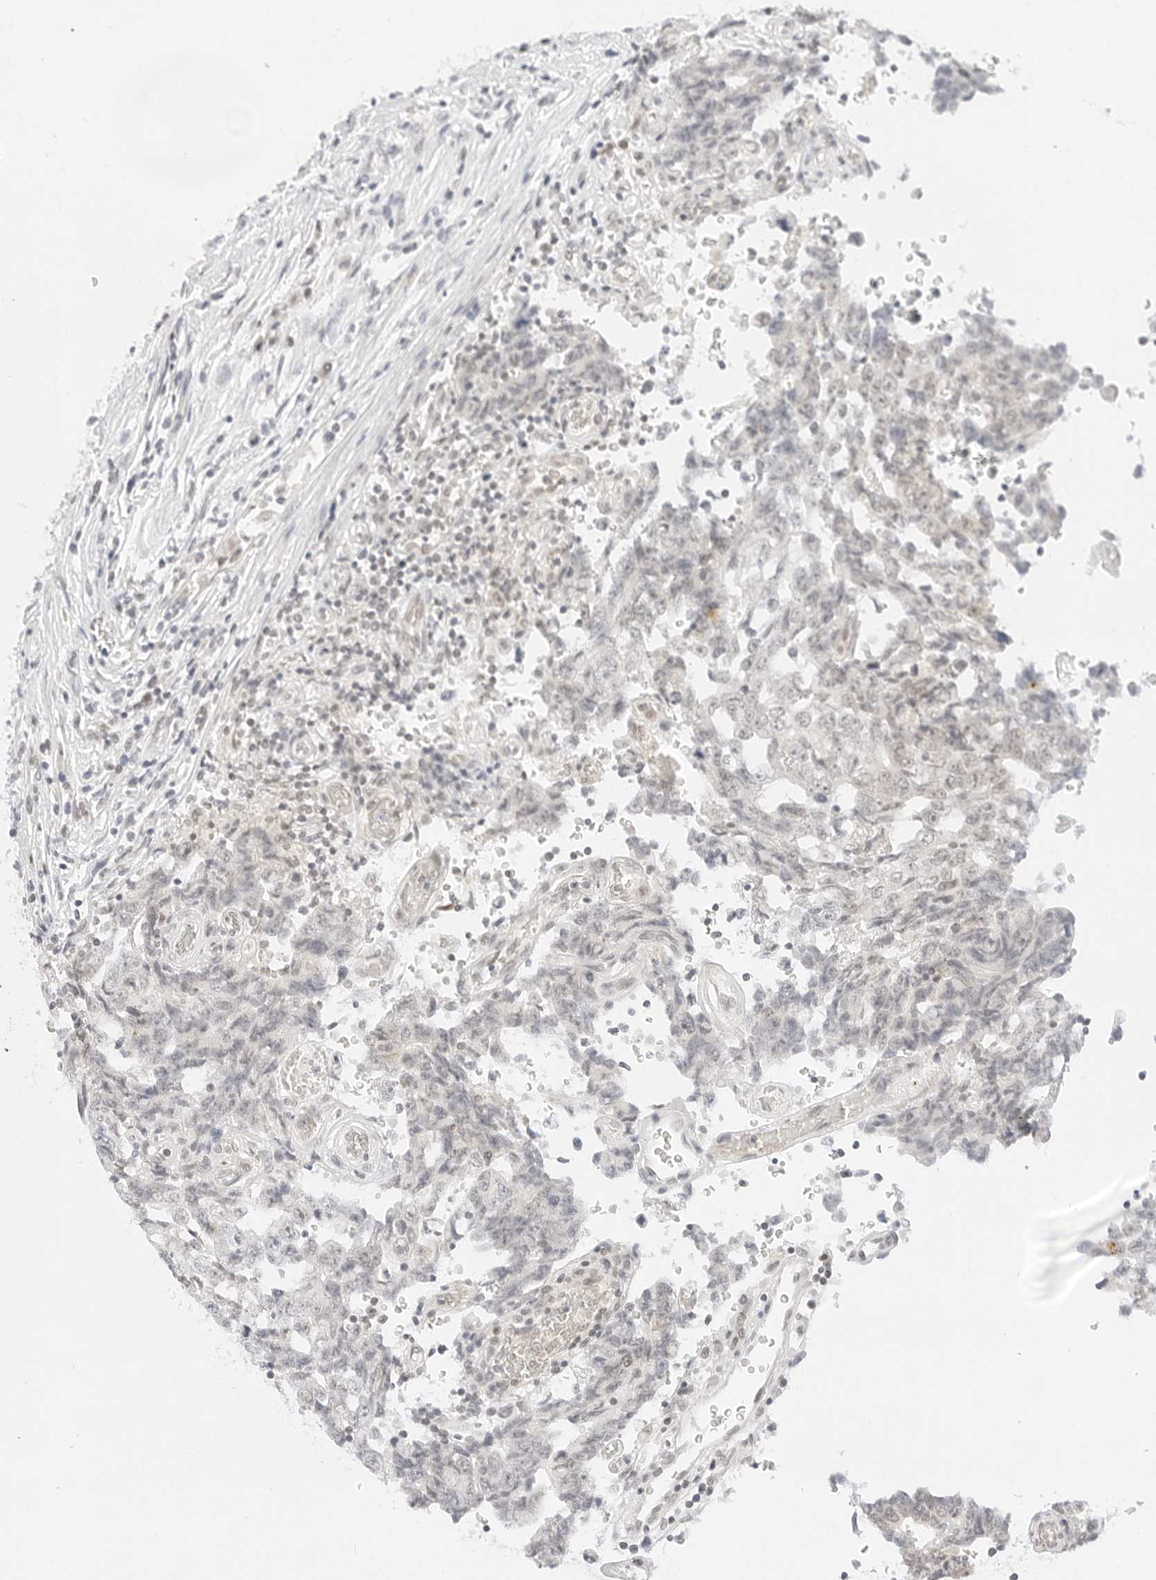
{"staining": {"intensity": "negative", "quantity": "none", "location": "none"}, "tissue": "testis cancer", "cell_type": "Tumor cells", "image_type": "cancer", "snomed": [{"axis": "morphology", "description": "Carcinoma, Embryonal, NOS"}, {"axis": "topography", "description": "Testis"}], "caption": "DAB (3,3'-diaminobenzidine) immunohistochemical staining of human testis cancer exhibits no significant staining in tumor cells.", "gene": "POLR3C", "patient": {"sex": "male", "age": 26}}